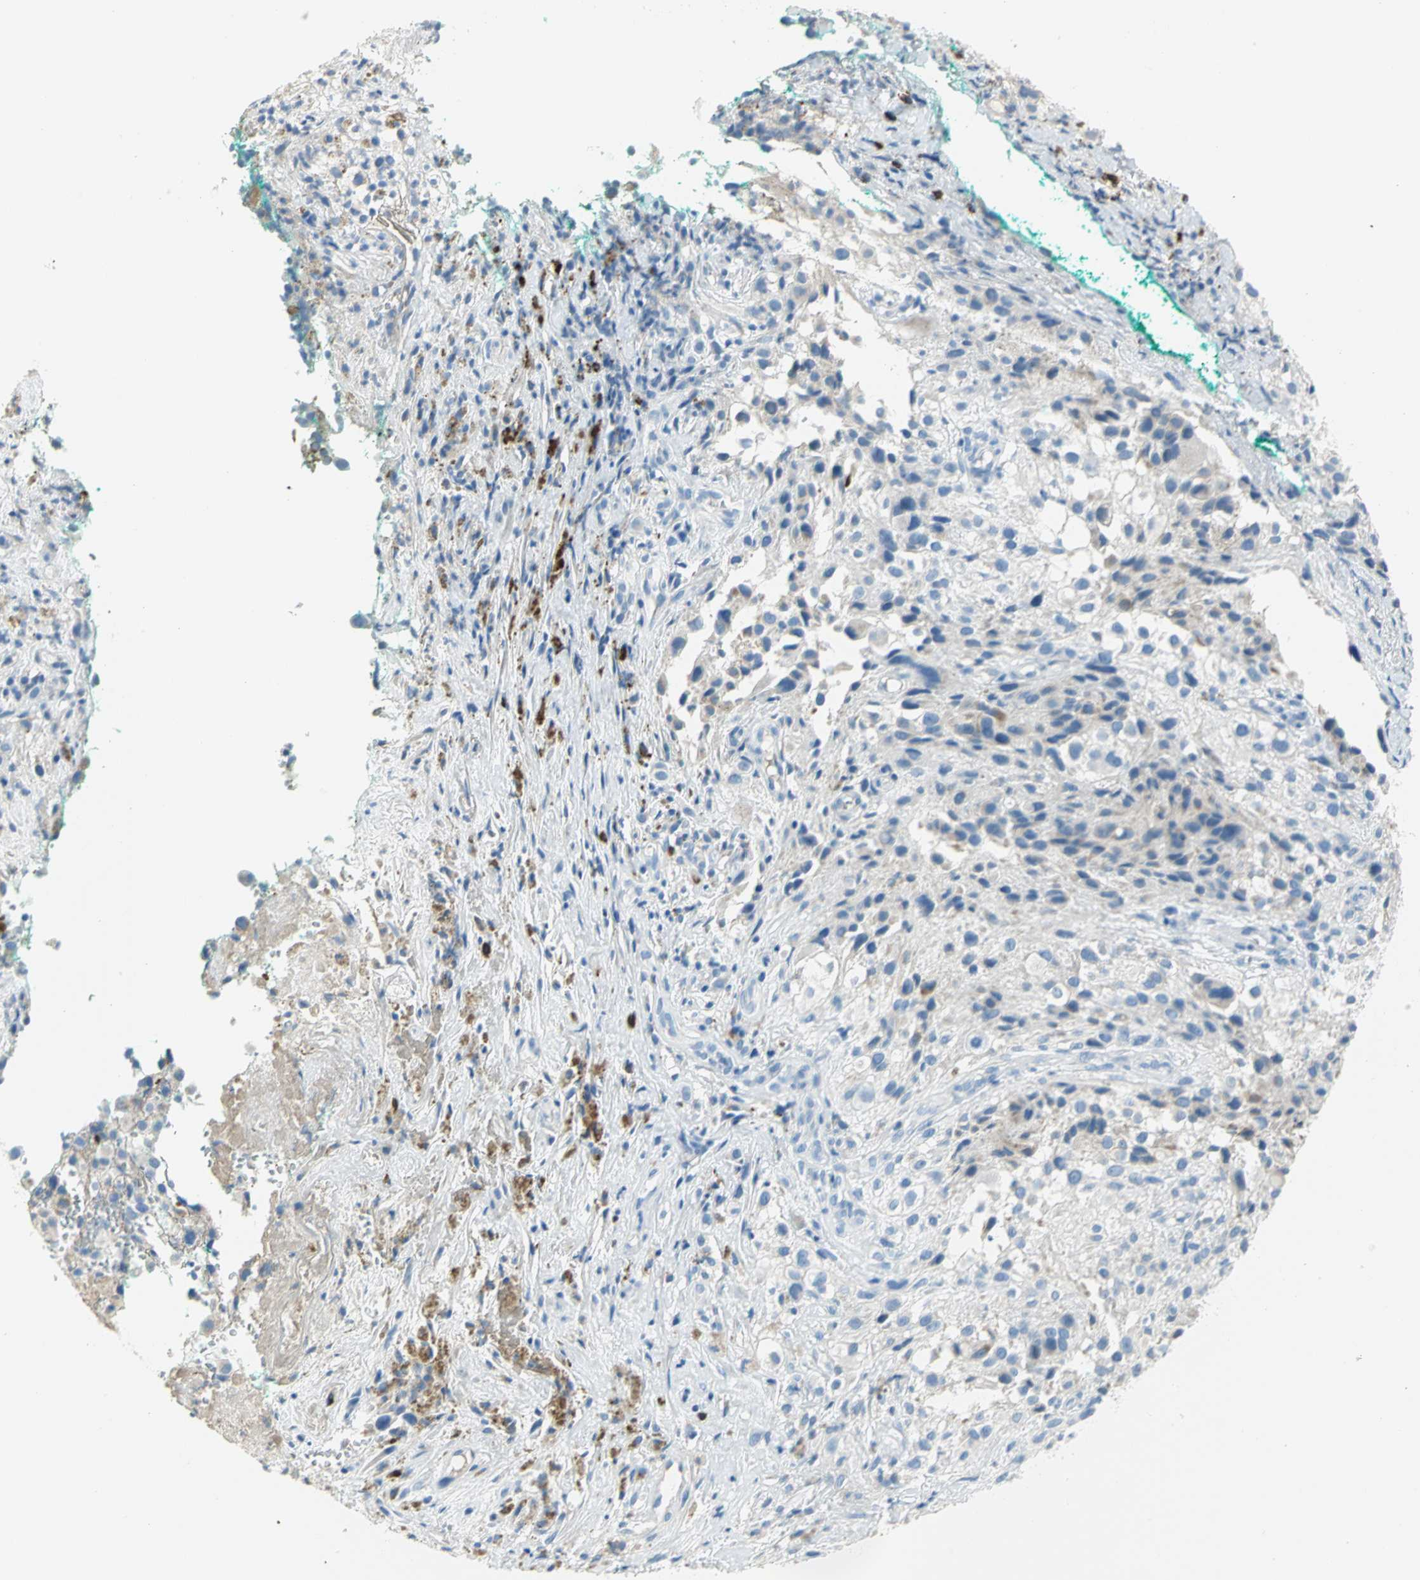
{"staining": {"intensity": "negative", "quantity": "none", "location": "none"}, "tissue": "melanoma", "cell_type": "Tumor cells", "image_type": "cancer", "snomed": [{"axis": "morphology", "description": "Necrosis, NOS"}, {"axis": "morphology", "description": "Malignant melanoma, NOS"}, {"axis": "topography", "description": "Skin"}], "caption": "Malignant melanoma was stained to show a protein in brown. There is no significant expression in tumor cells.", "gene": "ALOX15", "patient": {"sex": "female", "age": 87}}